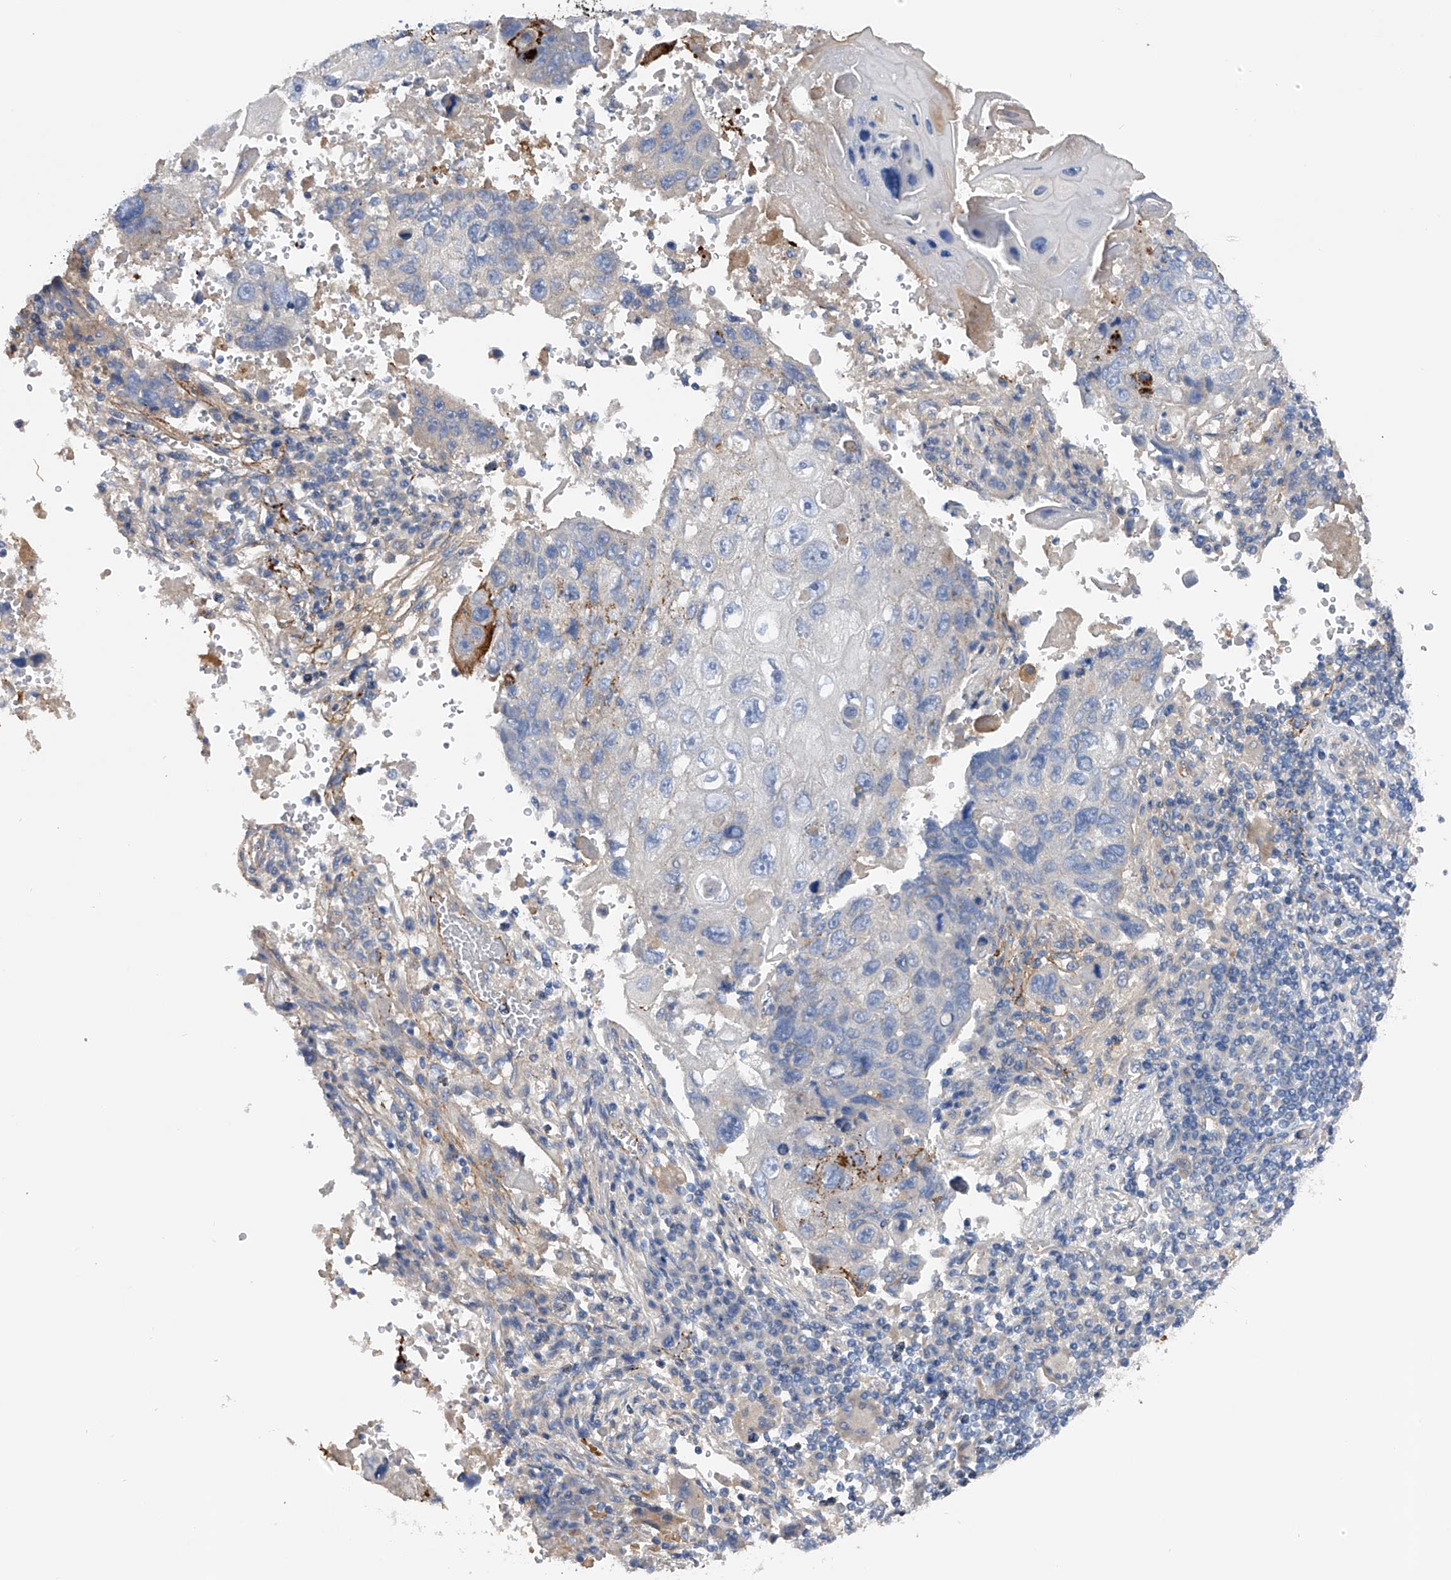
{"staining": {"intensity": "moderate", "quantity": "<25%", "location": "cytoplasmic/membranous"}, "tissue": "lung cancer", "cell_type": "Tumor cells", "image_type": "cancer", "snomed": [{"axis": "morphology", "description": "Squamous cell carcinoma, NOS"}, {"axis": "topography", "description": "Lung"}], "caption": "A low amount of moderate cytoplasmic/membranous expression is present in approximately <25% of tumor cells in lung cancer tissue. Using DAB (3,3'-diaminobenzidine) (brown) and hematoxylin (blue) stains, captured at high magnification using brightfield microscopy.", "gene": "RWDD2A", "patient": {"sex": "male", "age": 61}}